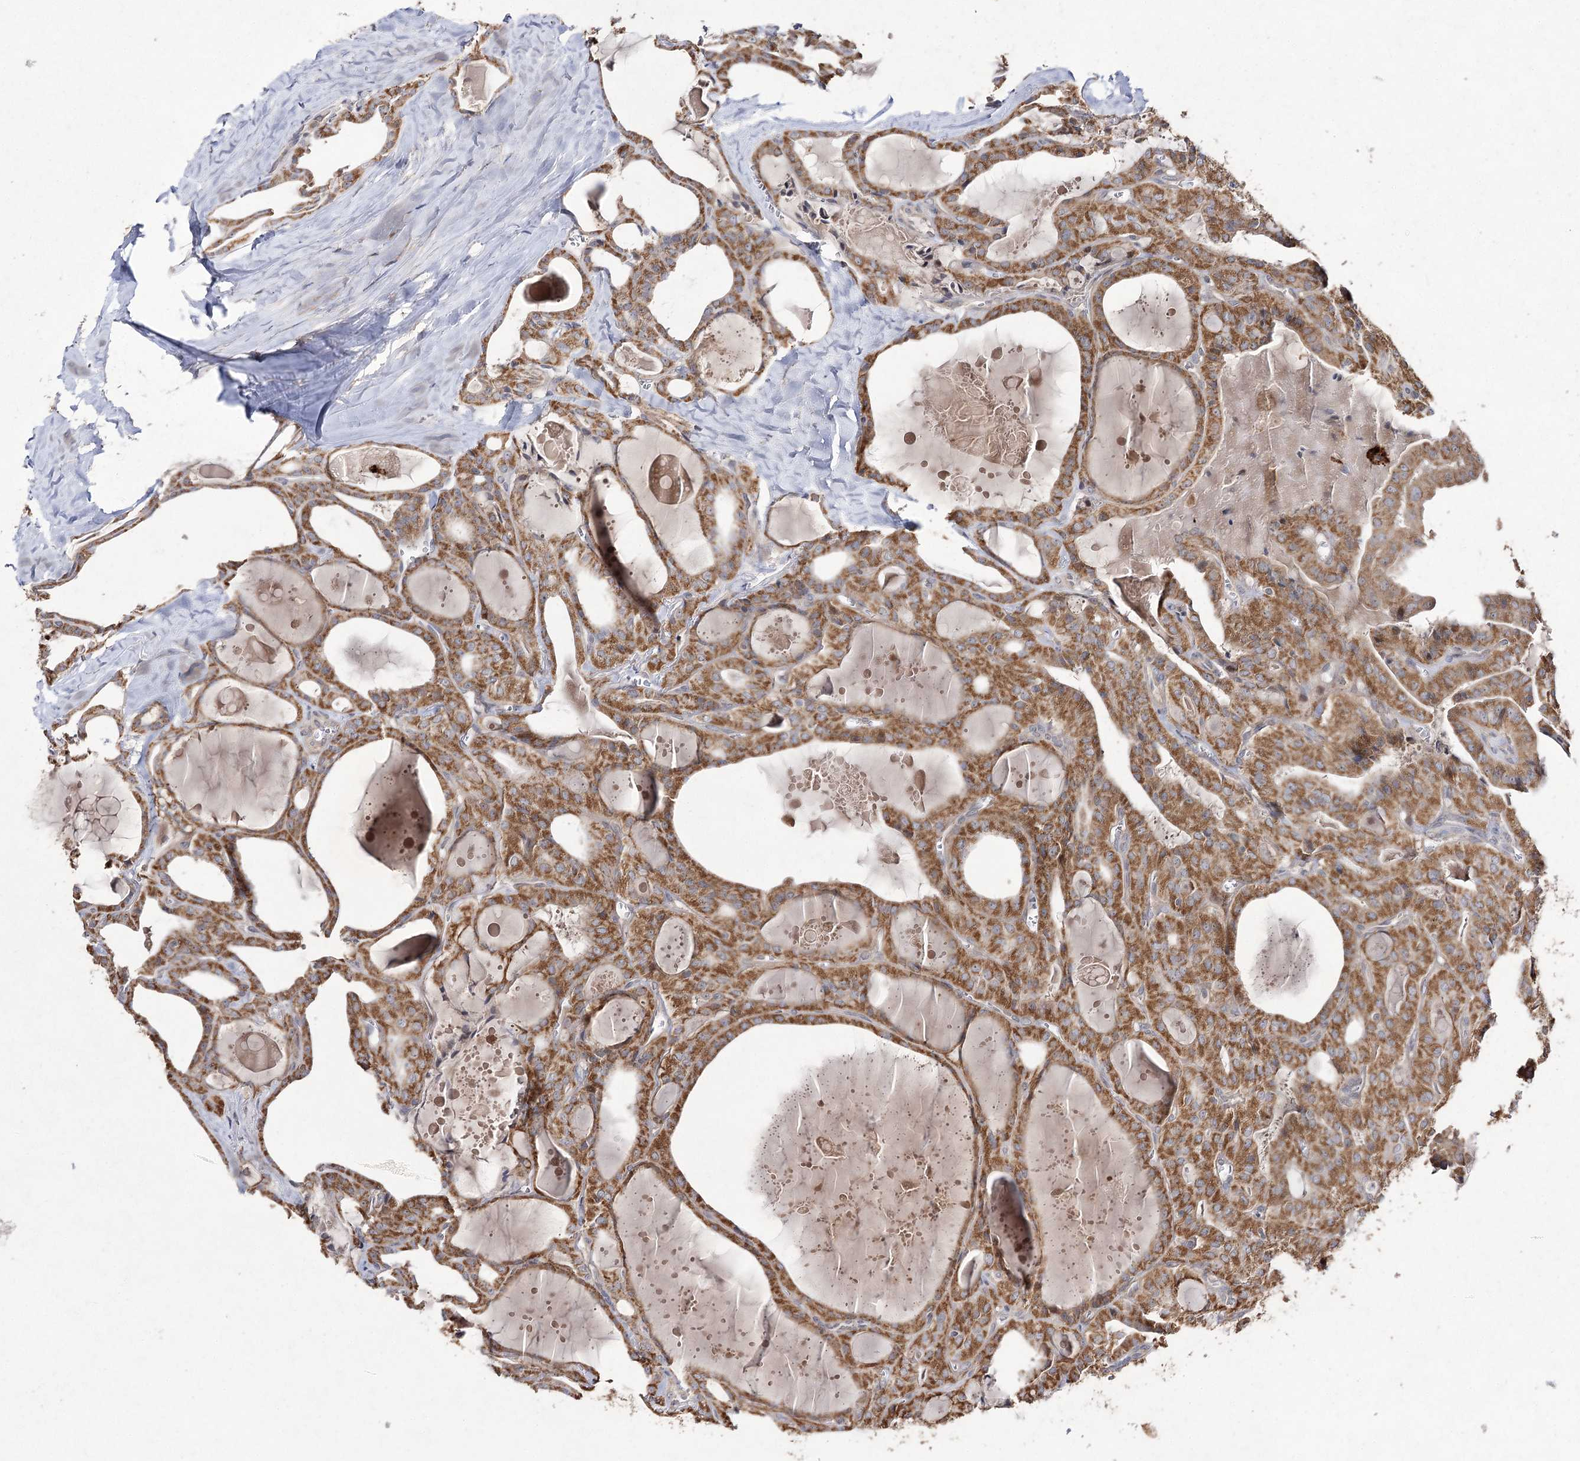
{"staining": {"intensity": "moderate", "quantity": ">75%", "location": "cytoplasmic/membranous"}, "tissue": "thyroid cancer", "cell_type": "Tumor cells", "image_type": "cancer", "snomed": [{"axis": "morphology", "description": "Papillary adenocarcinoma, NOS"}, {"axis": "topography", "description": "Thyroid gland"}], "caption": "IHC staining of papillary adenocarcinoma (thyroid), which displays medium levels of moderate cytoplasmic/membranous expression in approximately >75% of tumor cells indicating moderate cytoplasmic/membranous protein staining. The staining was performed using DAB (3,3'-diaminobenzidine) (brown) for protein detection and nuclei were counterstained in hematoxylin (blue).", "gene": "FANCL", "patient": {"sex": "male", "age": 52}}